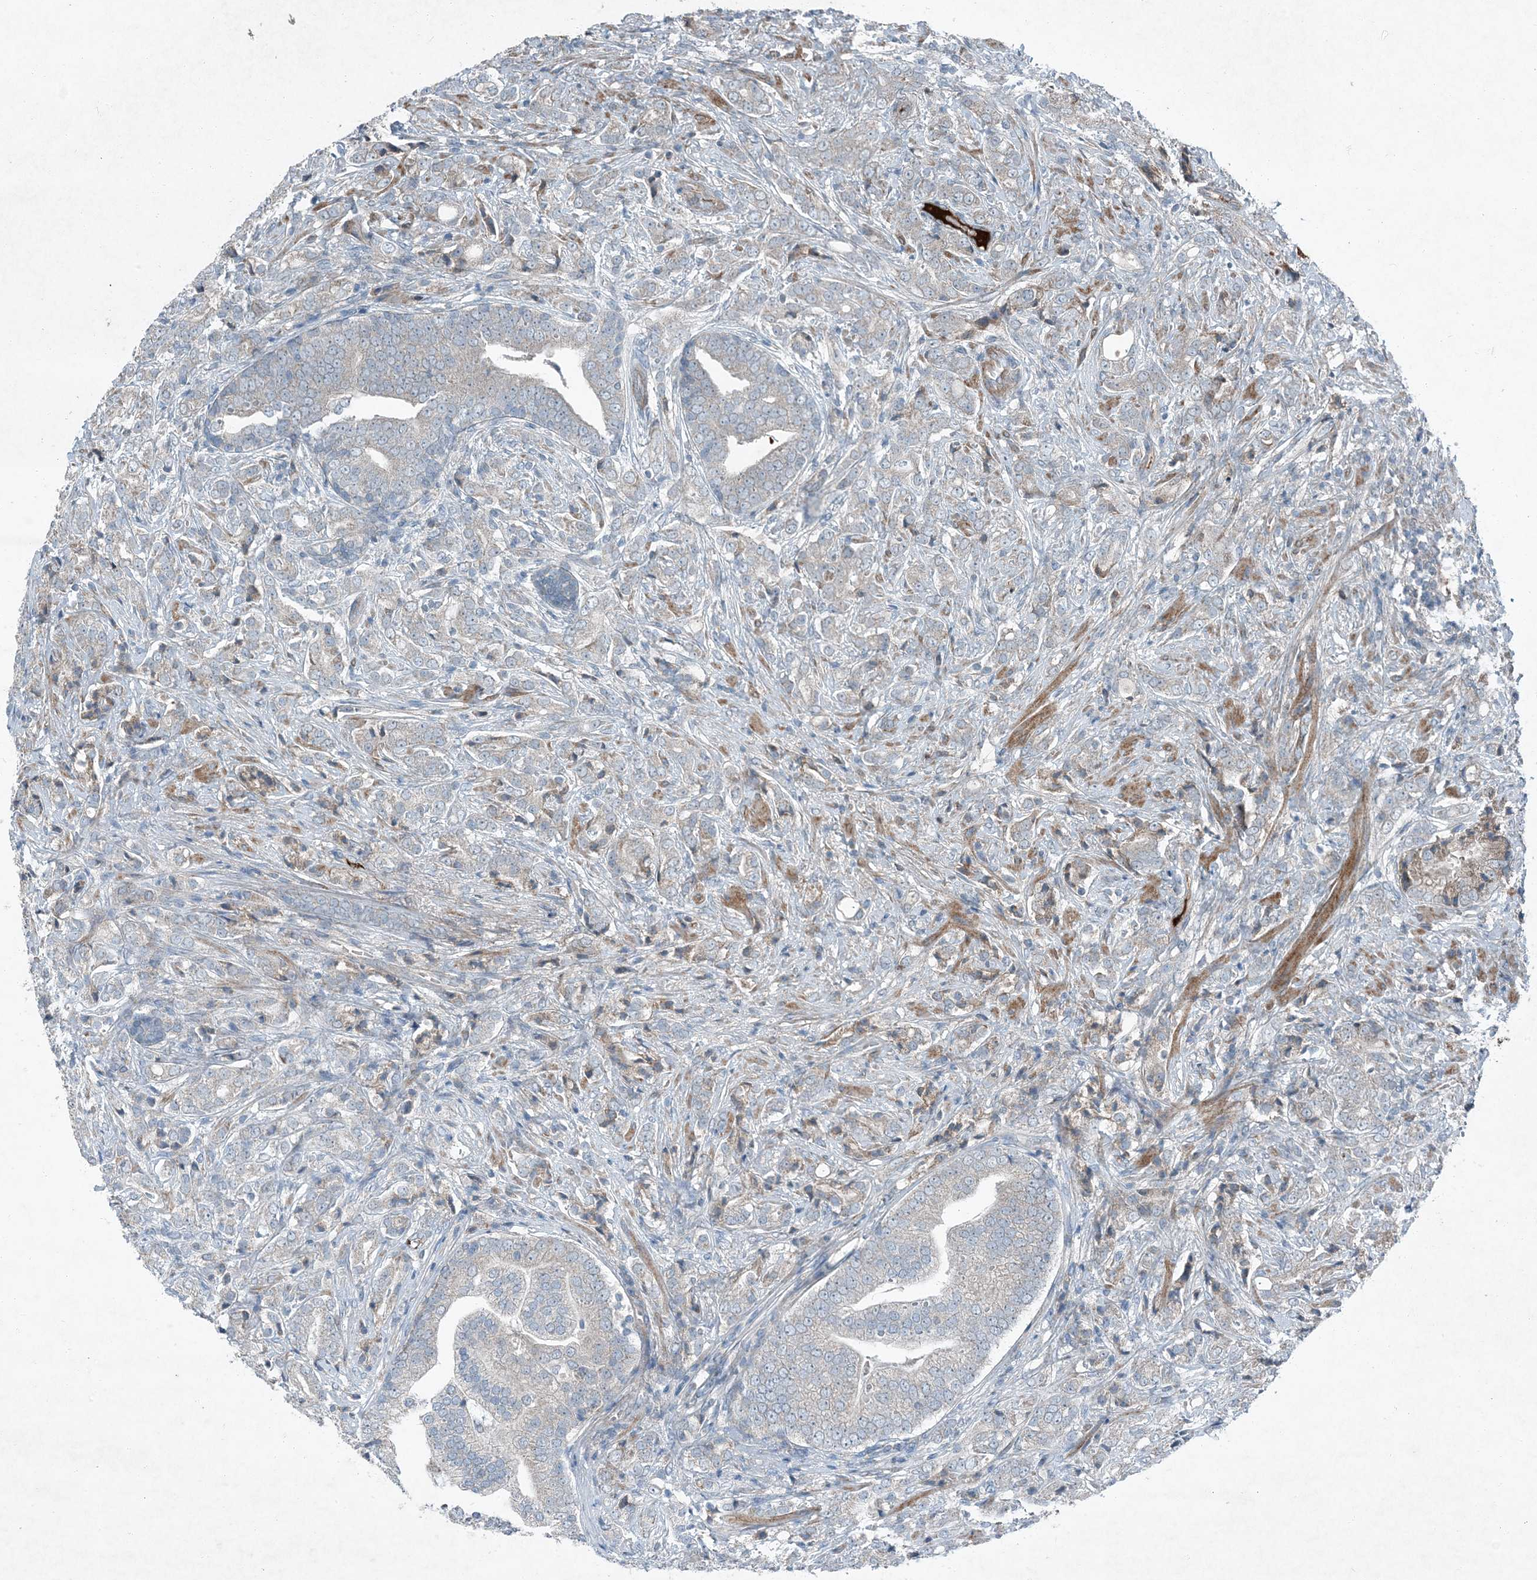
{"staining": {"intensity": "negative", "quantity": "none", "location": "none"}, "tissue": "prostate cancer", "cell_type": "Tumor cells", "image_type": "cancer", "snomed": [{"axis": "morphology", "description": "Adenocarcinoma, High grade"}, {"axis": "topography", "description": "Prostate"}], "caption": "Image shows no significant protein staining in tumor cells of prostate cancer.", "gene": "APOM", "patient": {"sex": "male", "age": 57}}